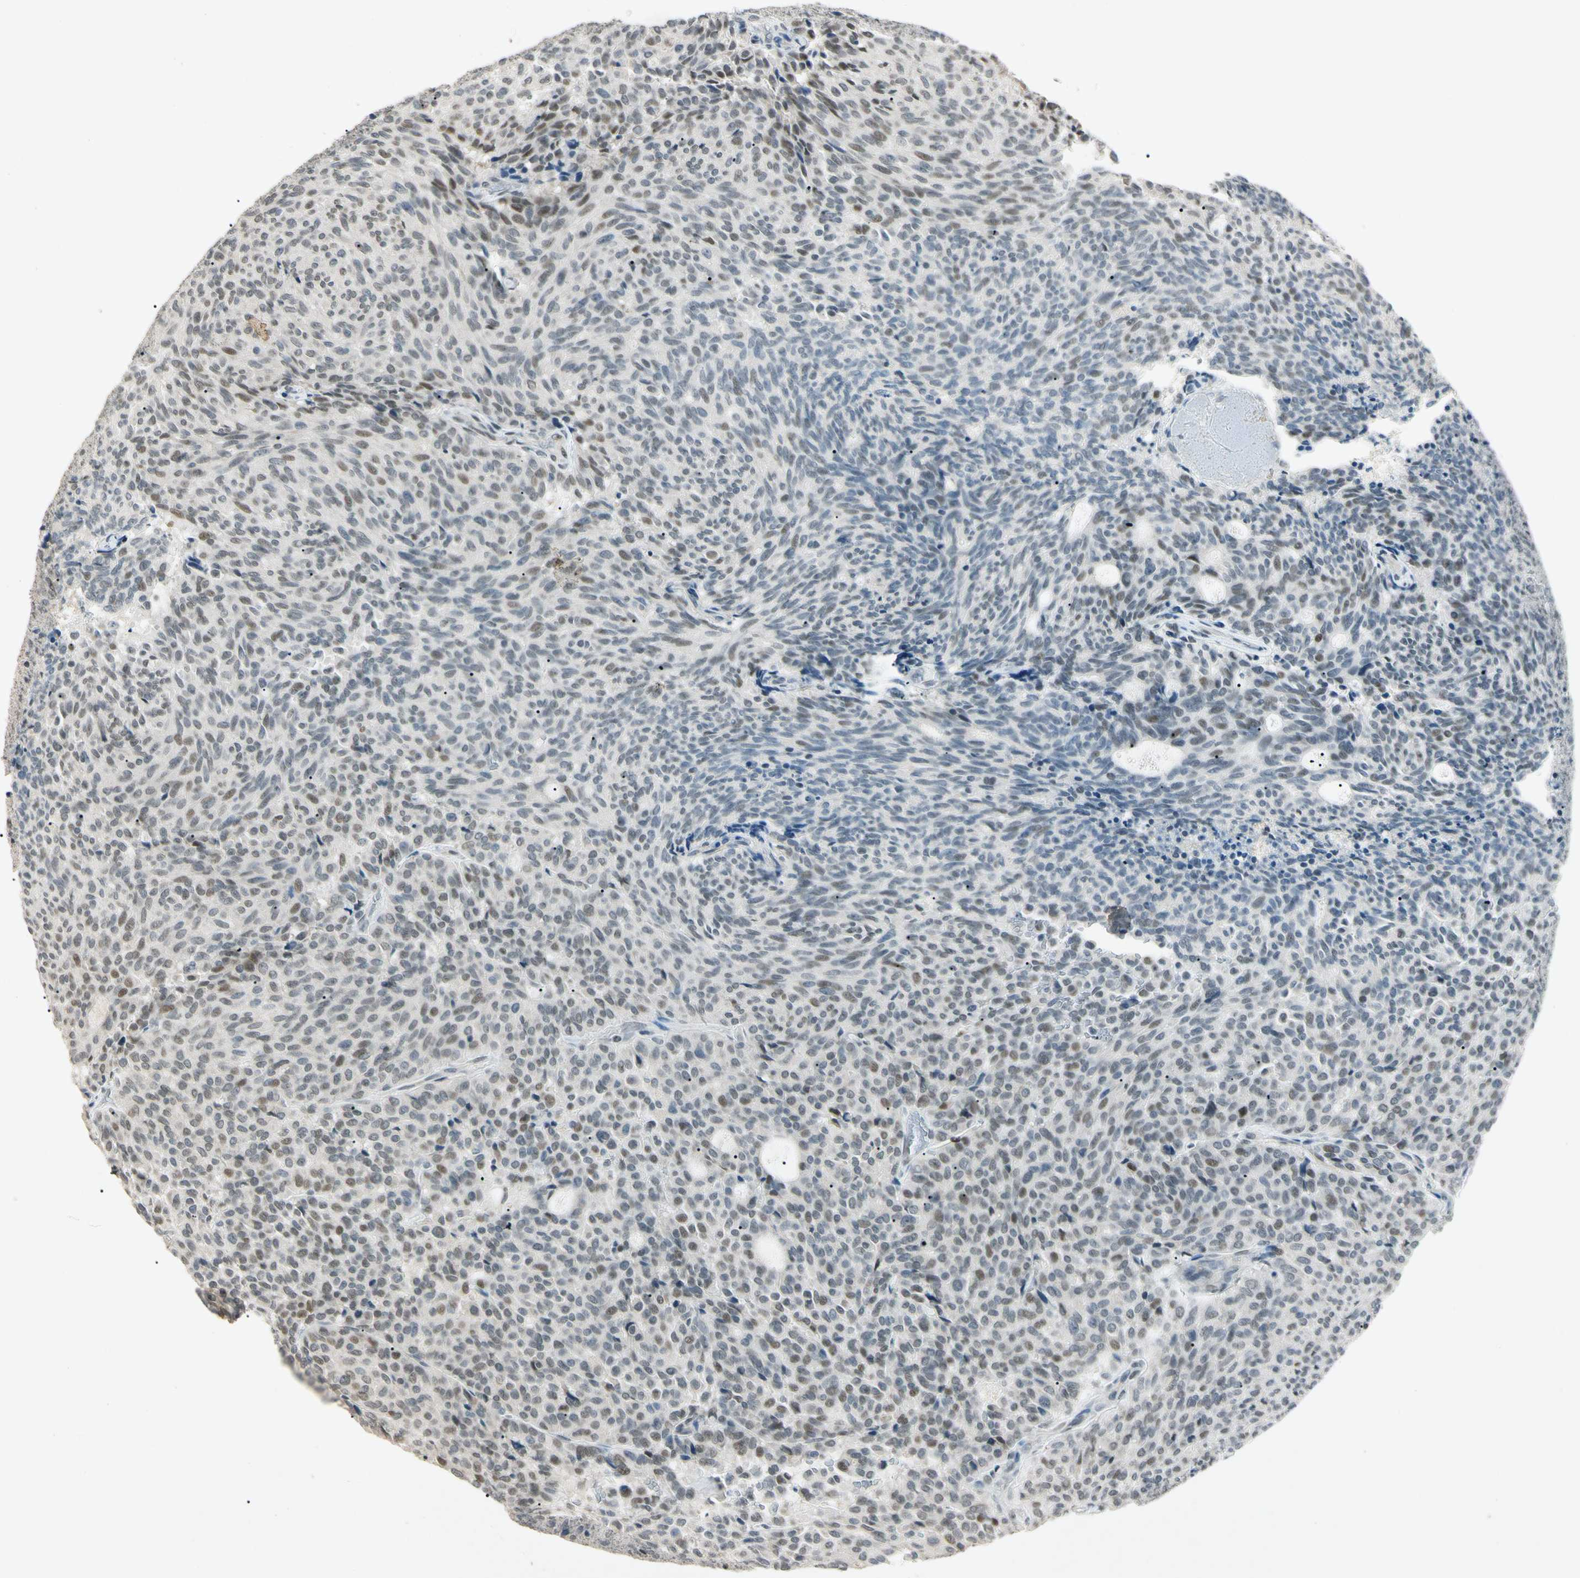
{"staining": {"intensity": "weak", "quantity": "25%-75%", "location": "nuclear"}, "tissue": "carcinoid", "cell_type": "Tumor cells", "image_type": "cancer", "snomed": [{"axis": "morphology", "description": "Carcinoid, malignant, NOS"}, {"axis": "topography", "description": "Pancreas"}], "caption": "An image showing weak nuclear staining in about 25%-75% of tumor cells in malignant carcinoid, as visualized by brown immunohistochemical staining.", "gene": "ZBTB4", "patient": {"sex": "female", "age": 54}}